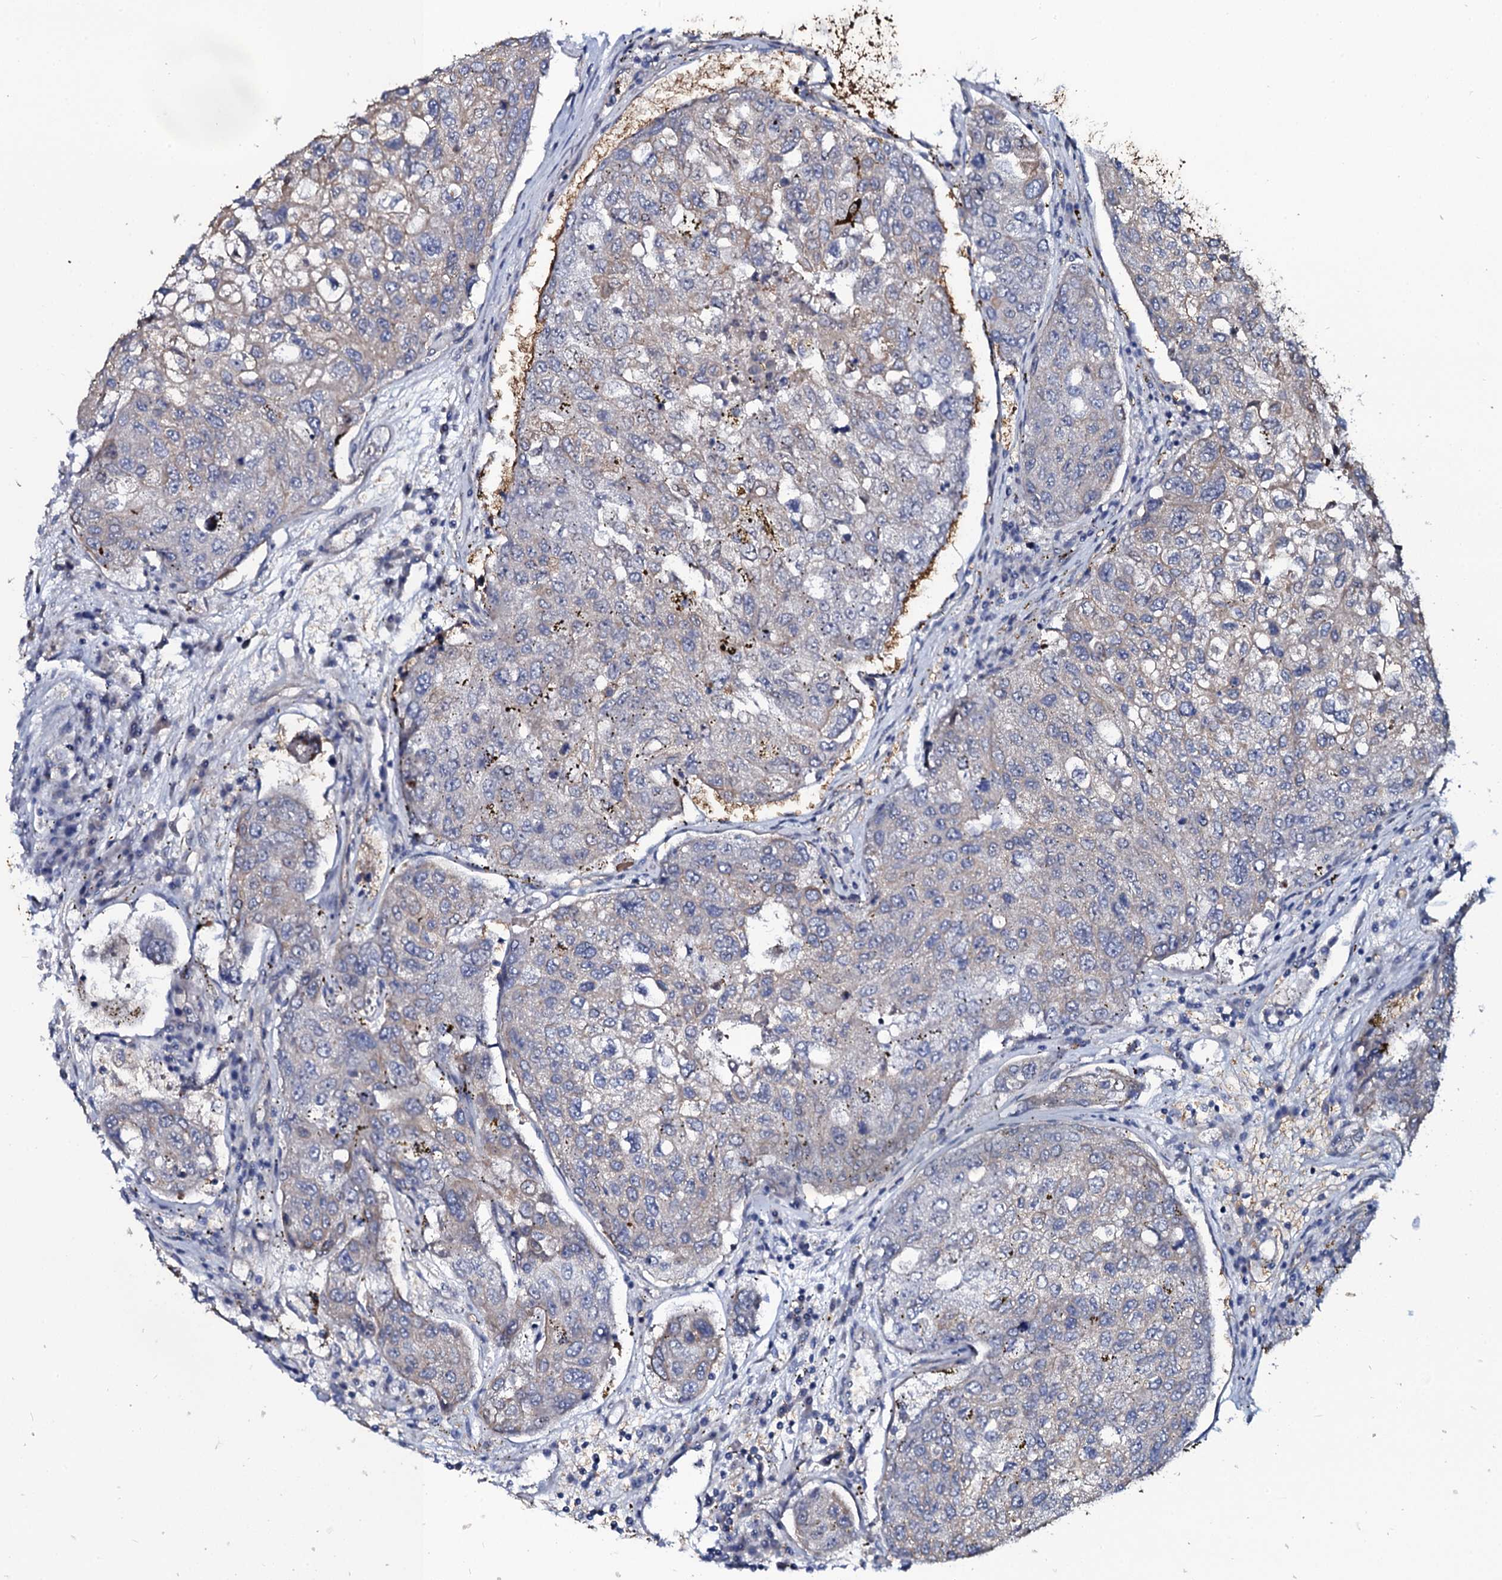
{"staining": {"intensity": "negative", "quantity": "none", "location": "none"}, "tissue": "urothelial cancer", "cell_type": "Tumor cells", "image_type": "cancer", "snomed": [{"axis": "morphology", "description": "Urothelial carcinoma, High grade"}, {"axis": "topography", "description": "Lymph node"}, {"axis": "topography", "description": "Urinary bladder"}], "caption": "The micrograph reveals no staining of tumor cells in high-grade urothelial carcinoma. (Immunohistochemistry, brightfield microscopy, high magnification).", "gene": "C10orf88", "patient": {"sex": "male", "age": 51}}